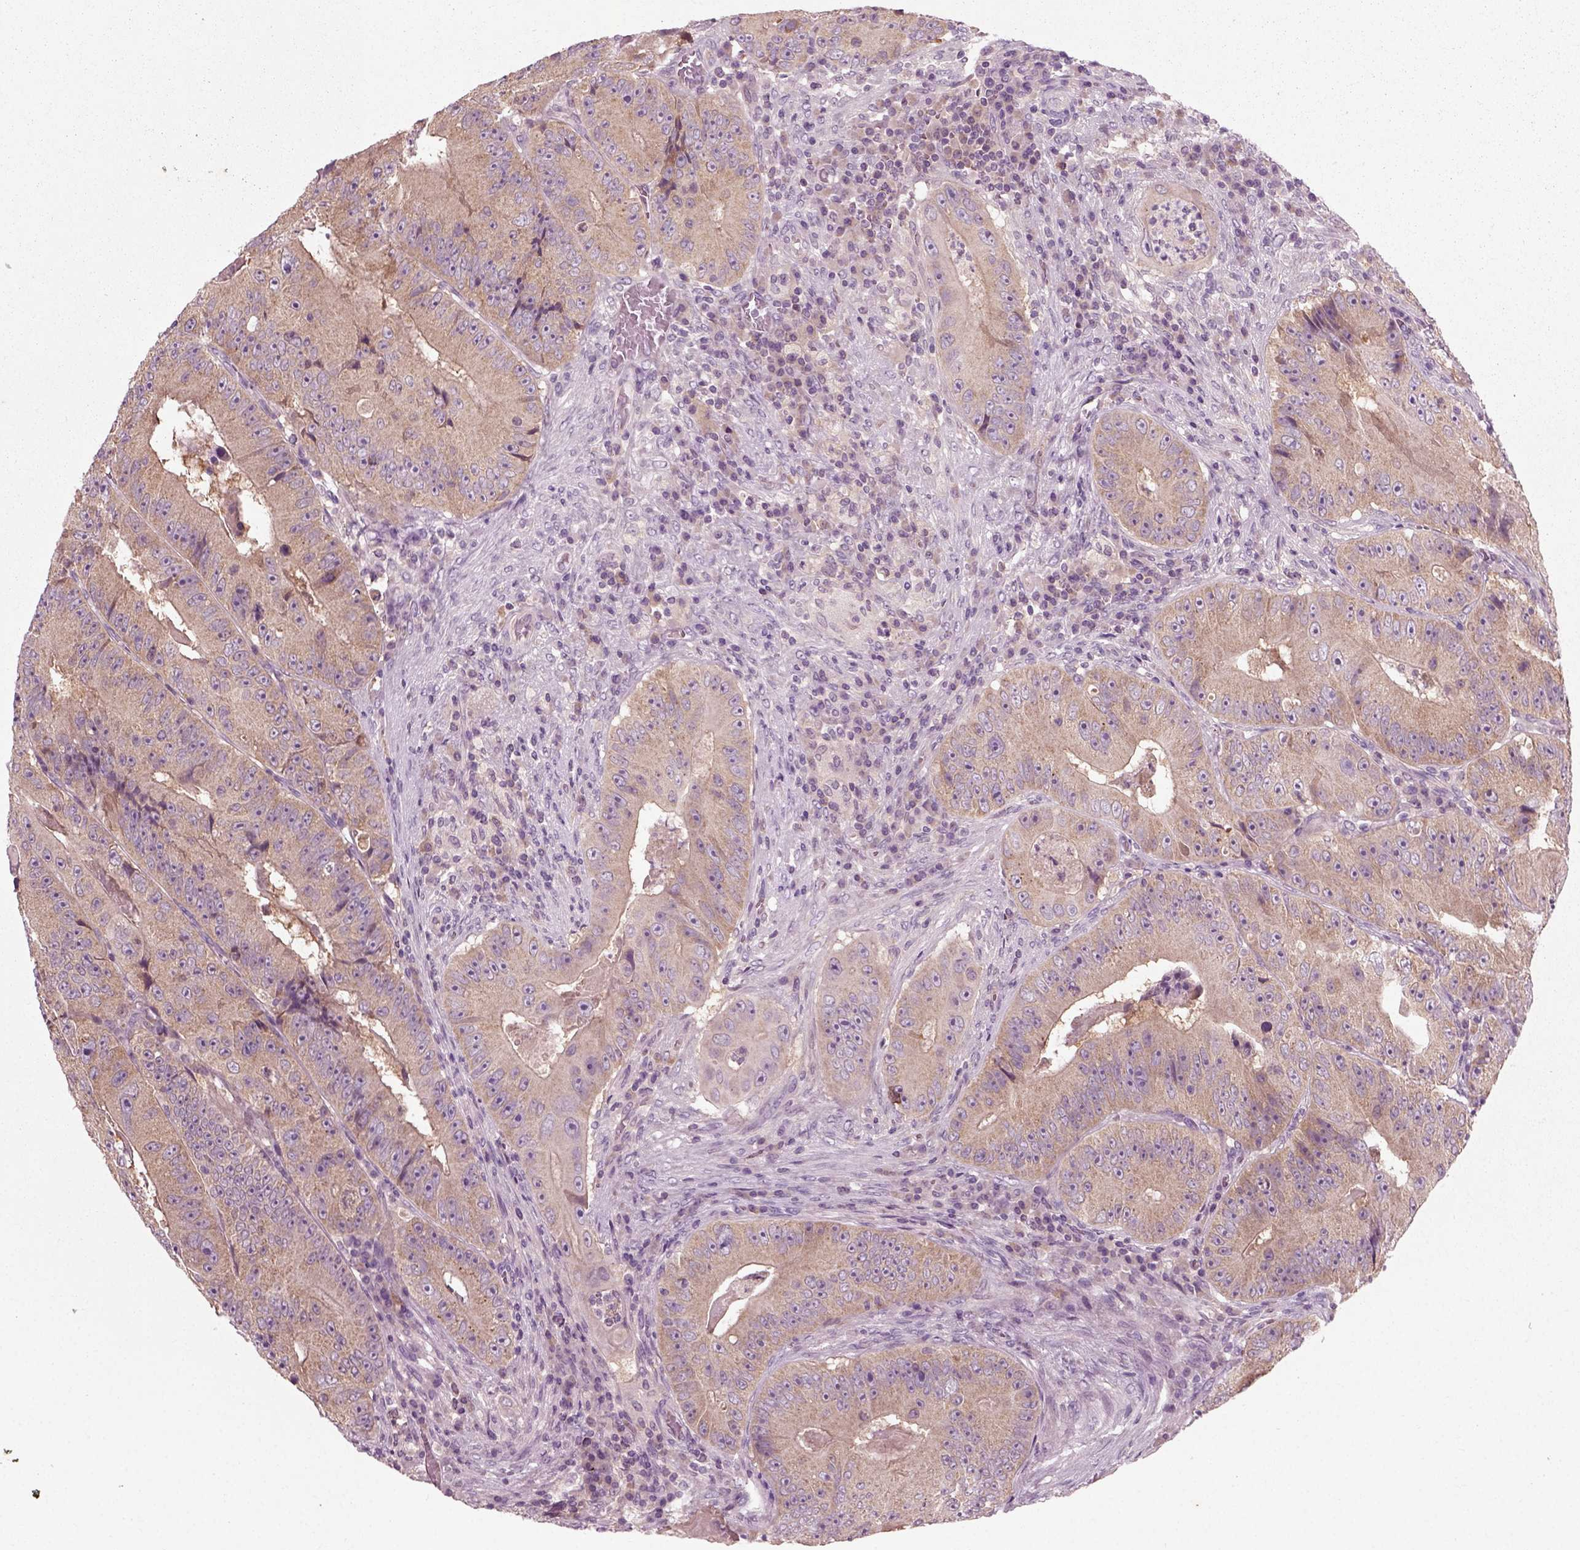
{"staining": {"intensity": "weak", "quantity": ">75%", "location": "cytoplasmic/membranous"}, "tissue": "colorectal cancer", "cell_type": "Tumor cells", "image_type": "cancer", "snomed": [{"axis": "morphology", "description": "Adenocarcinoma, NOS"}, {"axis": "topography", "description": "Colon"}], "caption": "The immunohistochemical stain highlights weak cytoplasmic/membranous expression in tumor cells of colorectal adenocarcinoma tissue.", "gene": "RND2", "patient": {"sex": "female", "age": 86}}